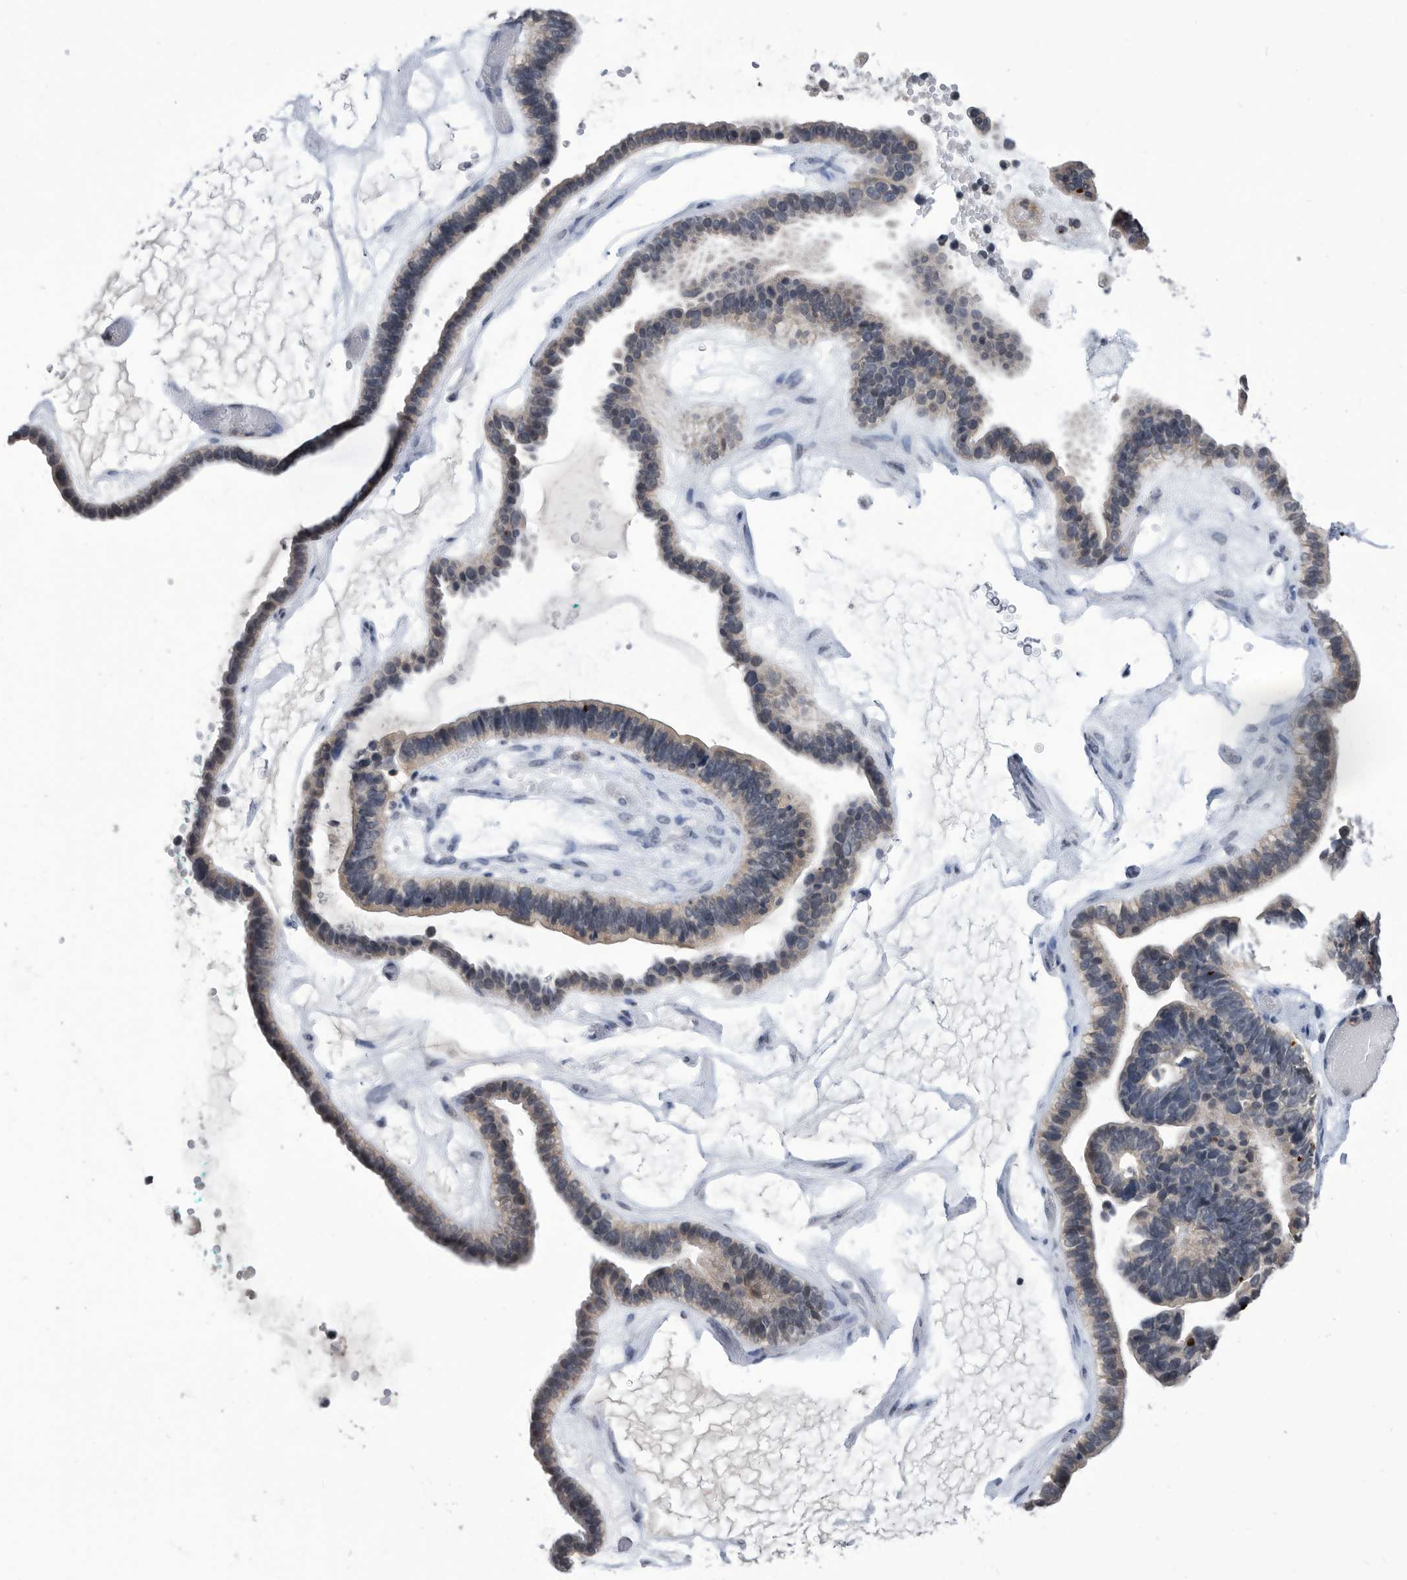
{"staining": {"intensity": "weak", "quantity": ">75%", "location": "cytoplasmic/membranous"}, "tissue": "ovarian cancer", "cell_type": "Tumor cells", "image_type": "cancer", "snomed": [{"axis": "morphology", "description": "Cystadenocarcinoma, serous, NOS"}, {"axis": "topography", "description": "Ovary"}], "caption": "A histopathology image of human ovarian cancer (serous cystadenocarcinoma) stained for a protein shows weak cytoplasmic/membranous brown staining in tumor cells.", "gene": "TSTD1", "patient": {"sex": "female", "age": 56}}